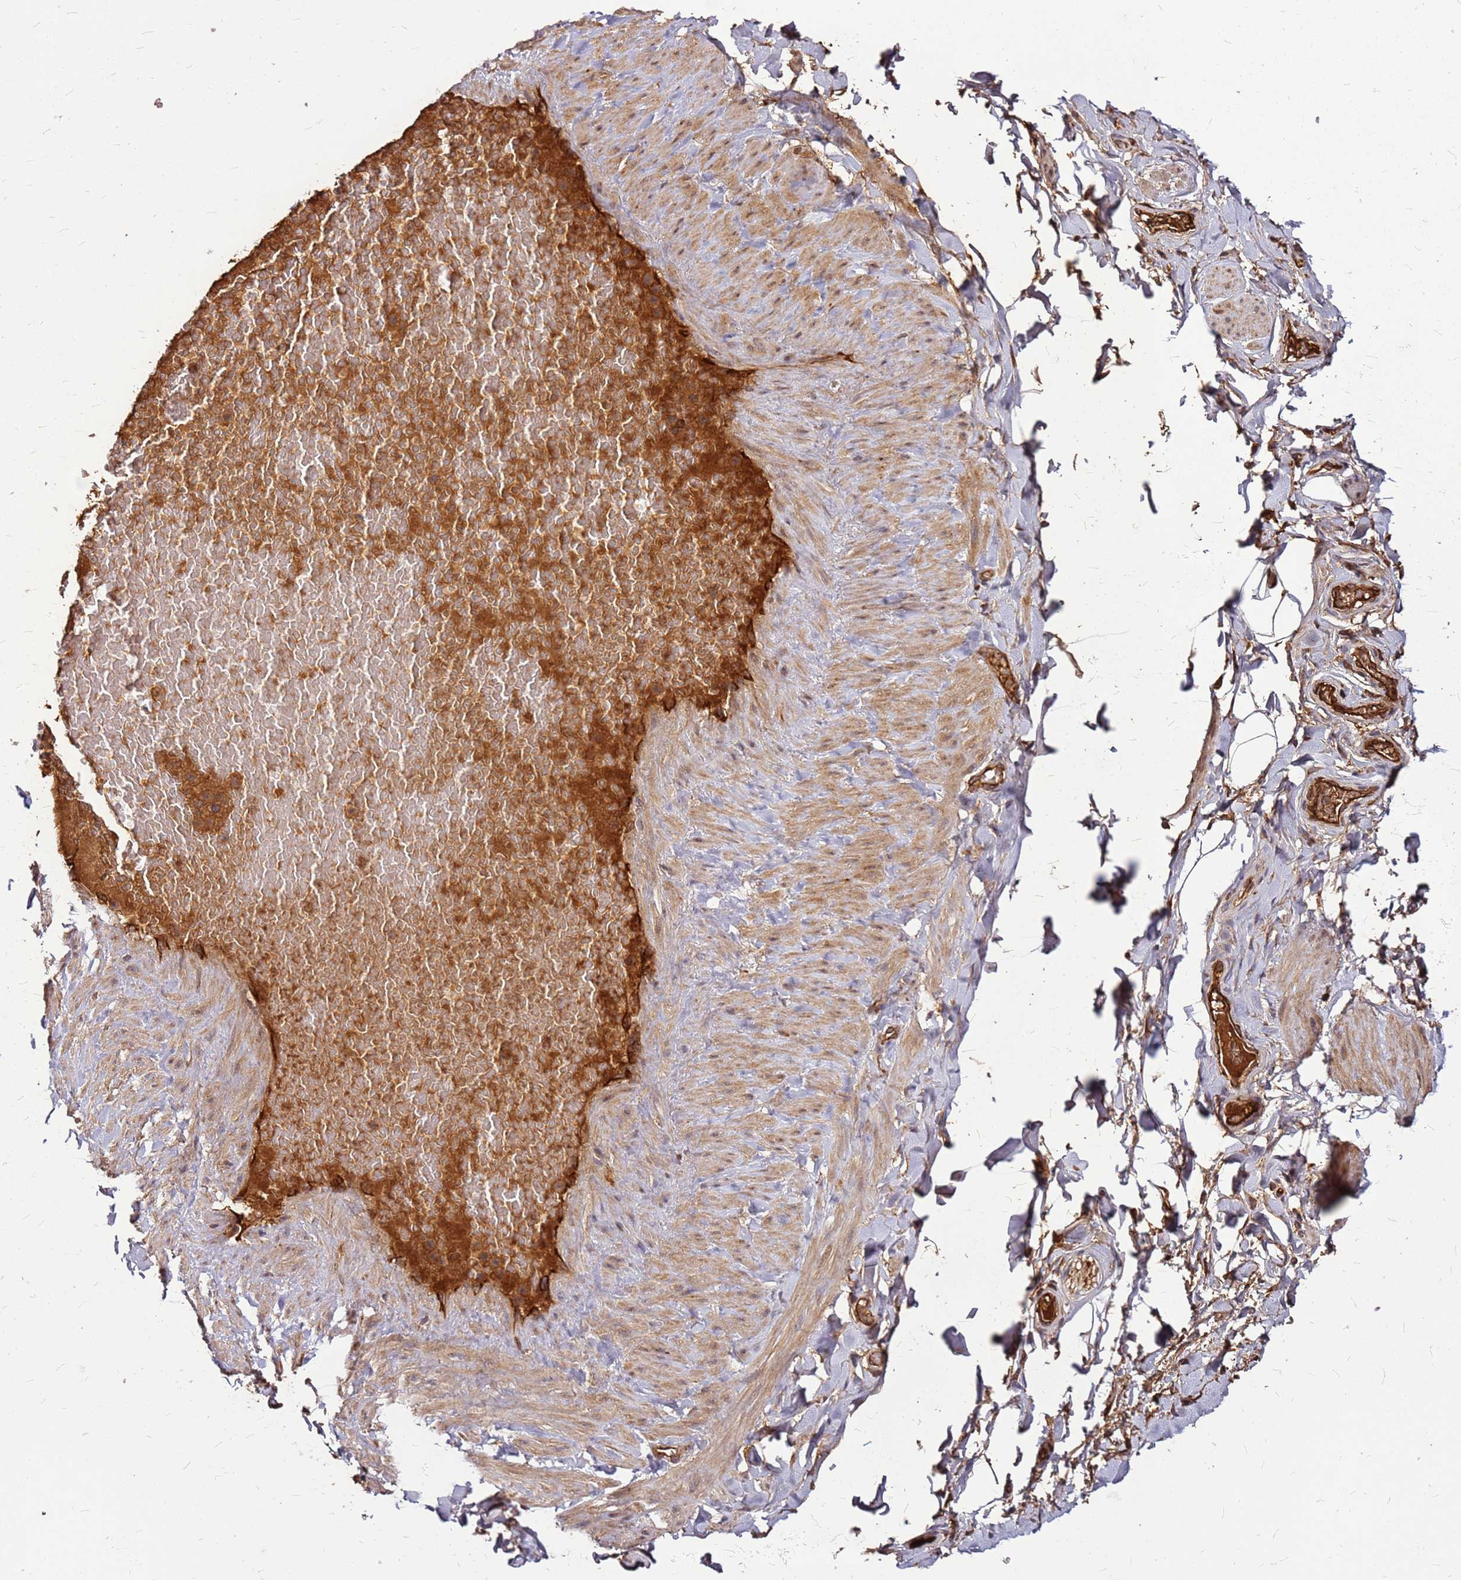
{"staining": {"intensity": "strong", "quantity": ">75%", "location": "cytoplasmic/membranous"}, "tissue": "soft tissue", "cell_type": "Chondrocytes", "image_type": "normal", "snomed": [{"axis": "morphology", "description": "Normal tissue, NOS"}, {"axis": "topography", "description": "Soft tissue"}, {"axis": "topography", "description": "Vascular tissue"}], "caption": "Protein staining reveals strong cytoplasmic/membranous staining in about >75% of chondrocytes in benign soft tissue. (DAB (3,3'-diaminobenzidine) = brown stain, brightfield microscopy at high magnification).", "gene": "LYPLAL1", "patient": {"sex": "male", "age": 54}}